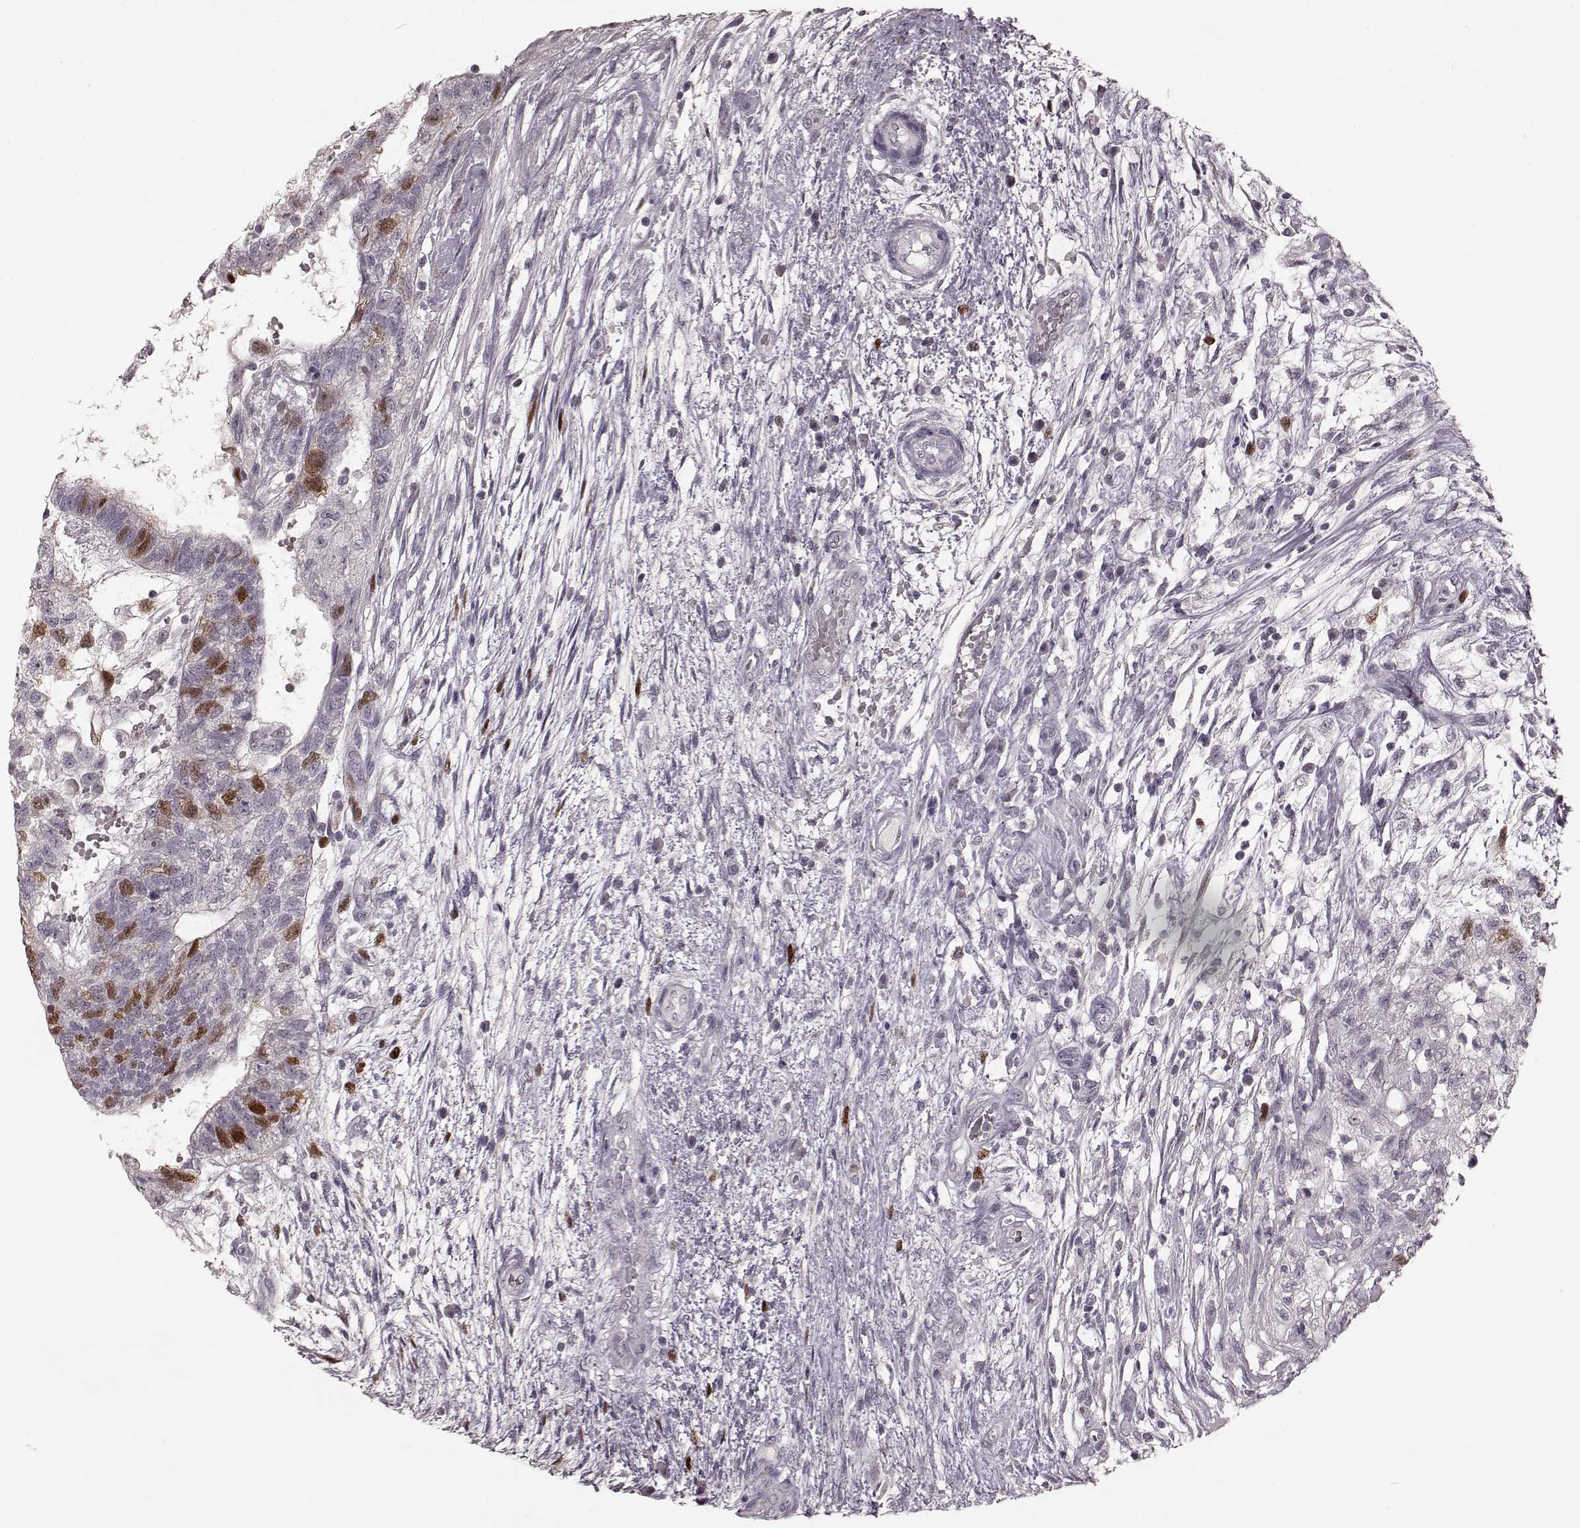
{"staining": {"intensity": "moderate", "quantity": "25%-75%", "location": "nuclear"}, "tissue": "testis cancer", "cell_type": "Tumor cells", "image_type": "cancer", "snomed": [{"axis": "morphology", "description": "Normal tissue, NOS"}, {"axis": "morphology", "description": "Carcinoma, Embryonal, NOS"}, {"axis": "topography", "description": "Testis"}, {"axis": "topography", "description": "Epididymis"}], "caption": "Immunohistochemical staining of testis cancer displays medium levels of moderate nuclear expression in approximately 25%-75% of tumor cells.", "gene": "CCNA2", "patient": {"sex": "male", "age": 32}}